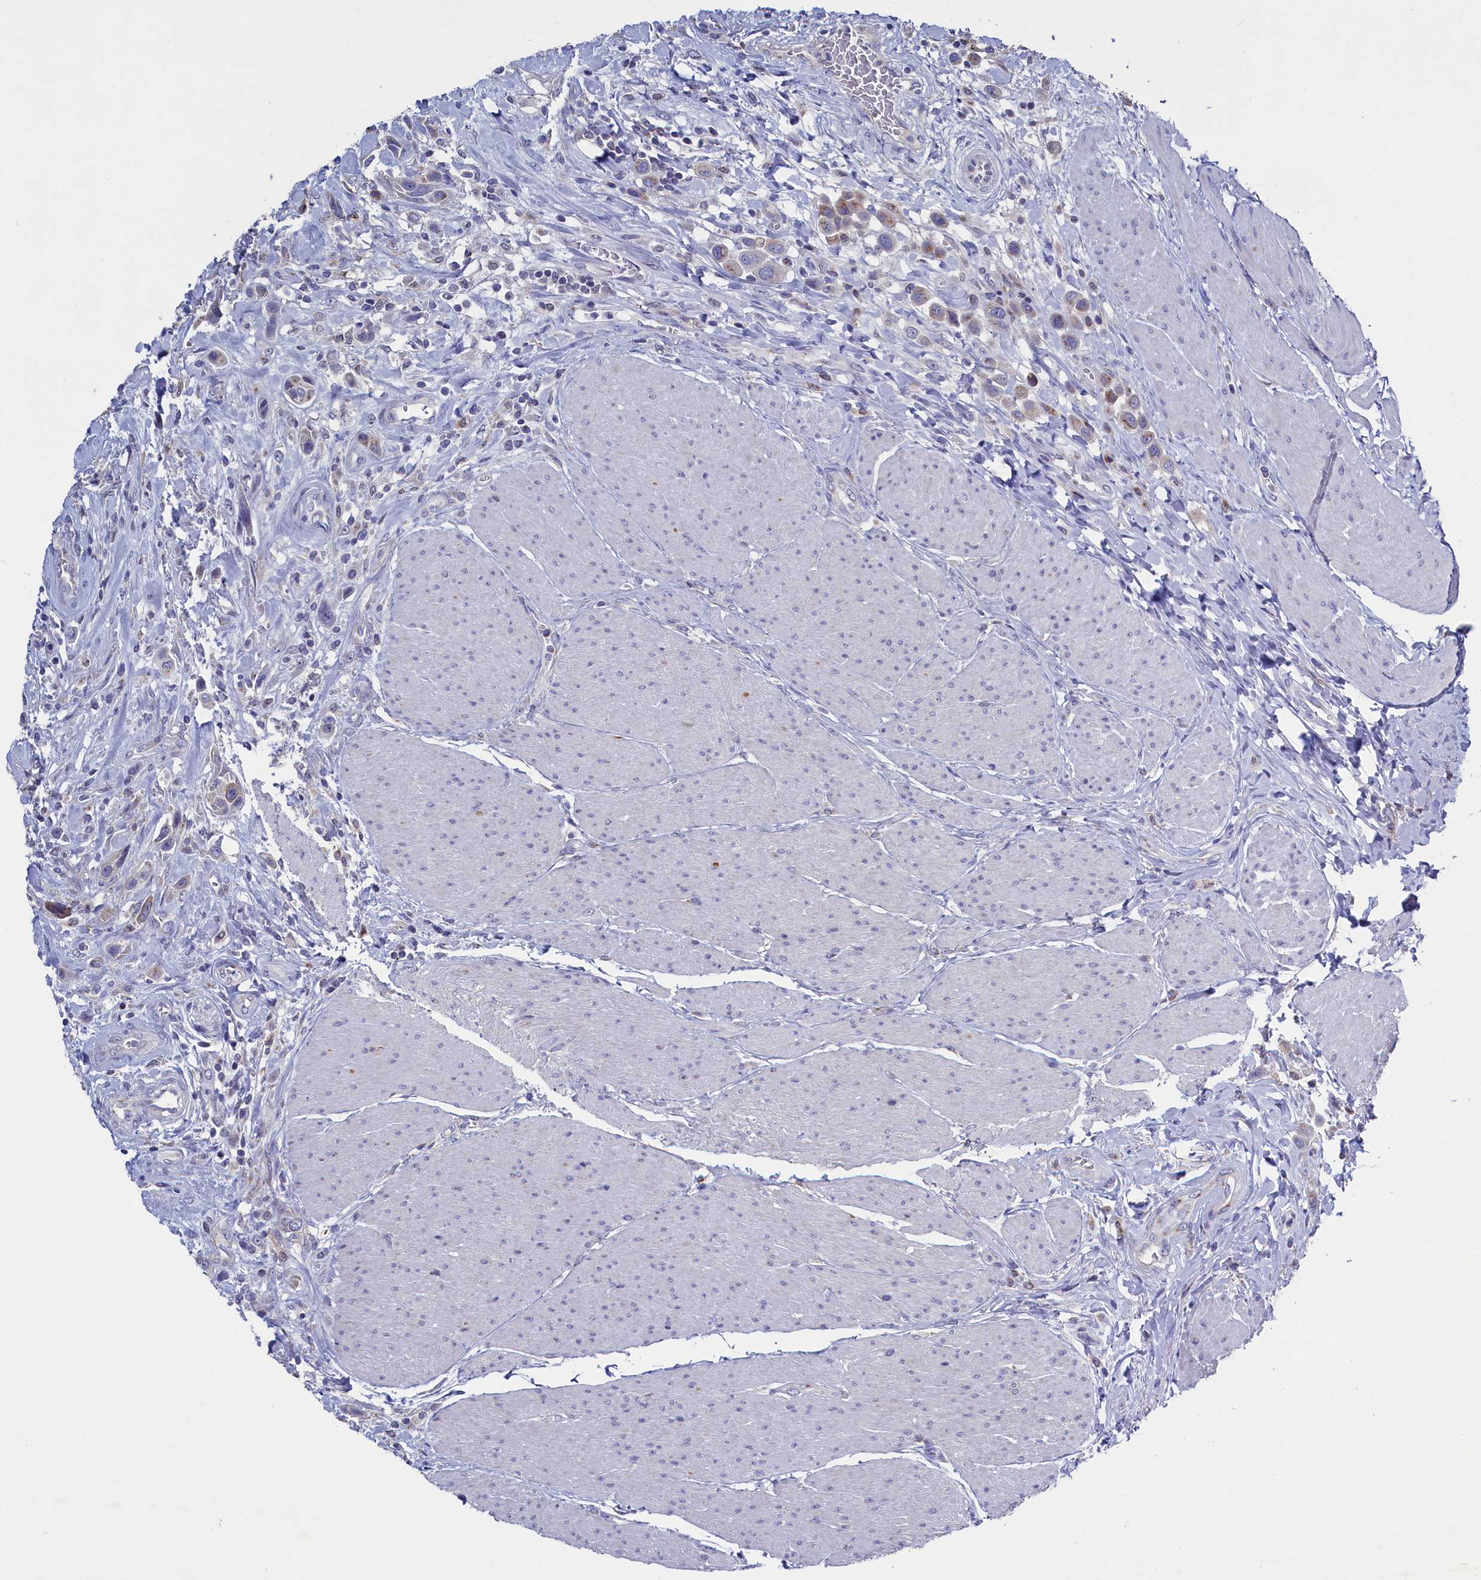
{"staining": {"intensity": "weak", "quantity": "<25%", "location": "cytoplasmic/membranous"}, "tissue": "urothelial cancer", "cell_type": "Tumor cells", "image_type": "cancer", "snomed": [{"axis": "morphology", "description": "Urothelial carcinoma, High grade"}, {"axis": "topography", "description": "Urinary bladder"}], "caption": "Immunohistochemistry (IHC) of urothelial carcinoma (high-grade) demonstrates no positivity in tumor cells.", "gene": "GPR108", "patient": {"sex": "male", "age": 50}}